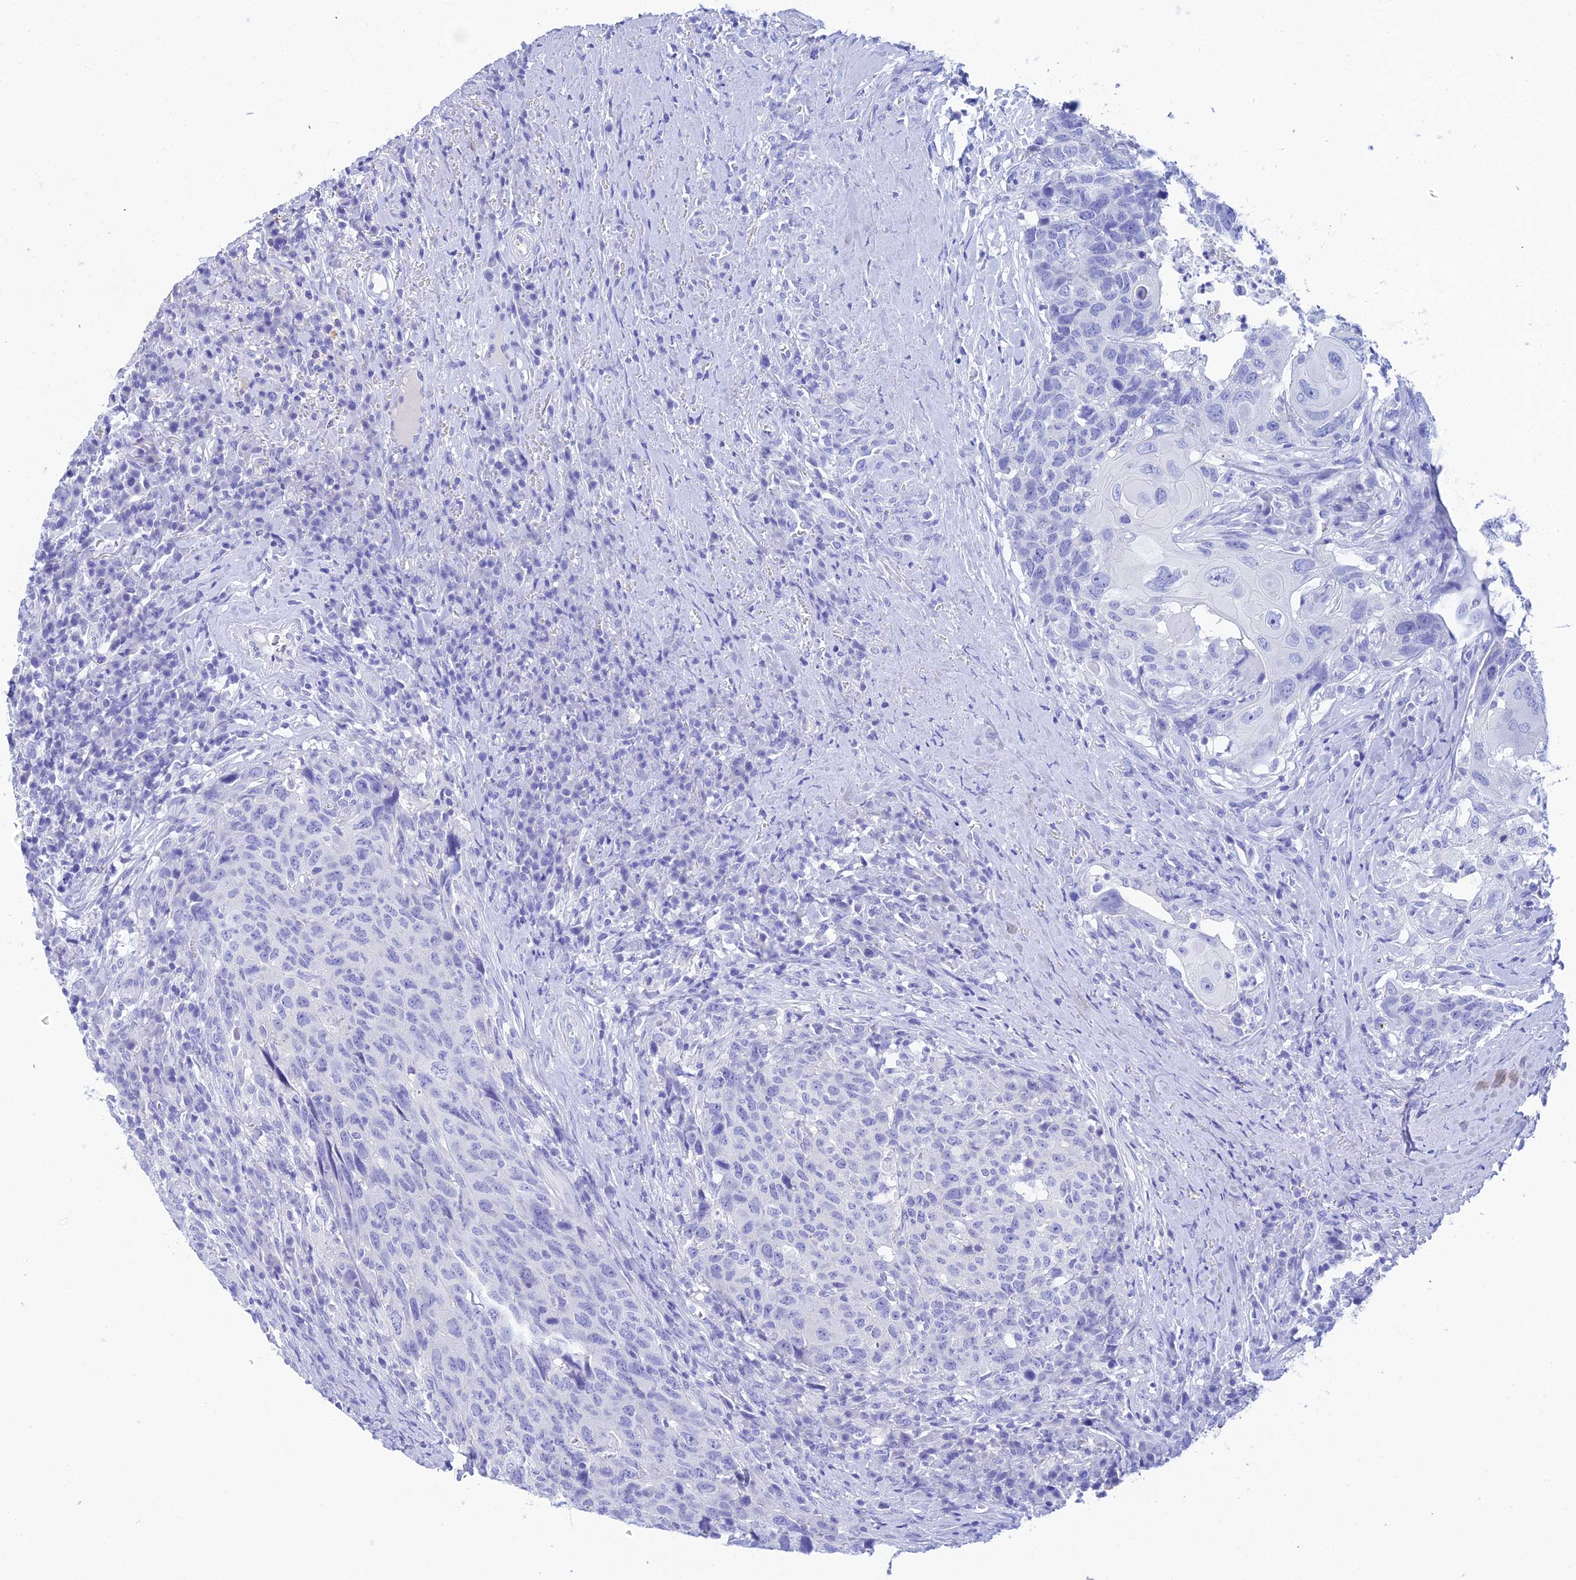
{"staining": {"intensity": "negative", "quantity": "none", "location": "none"}, "tissue": "head and neck cancer", "cell_type": "Tumor cells", "image_type": "cancer", "snomed": [{"axis": "morphology", "description": "Squamous cell carcinoma, NOS"}, {"axis": "topography", "description": "Head-Neck"}], "caption": "There is no significant positivity in tumor cells of head and neck cancer.", "gene": "REG1A", "patient": {"sex": "male", "age": 66}}